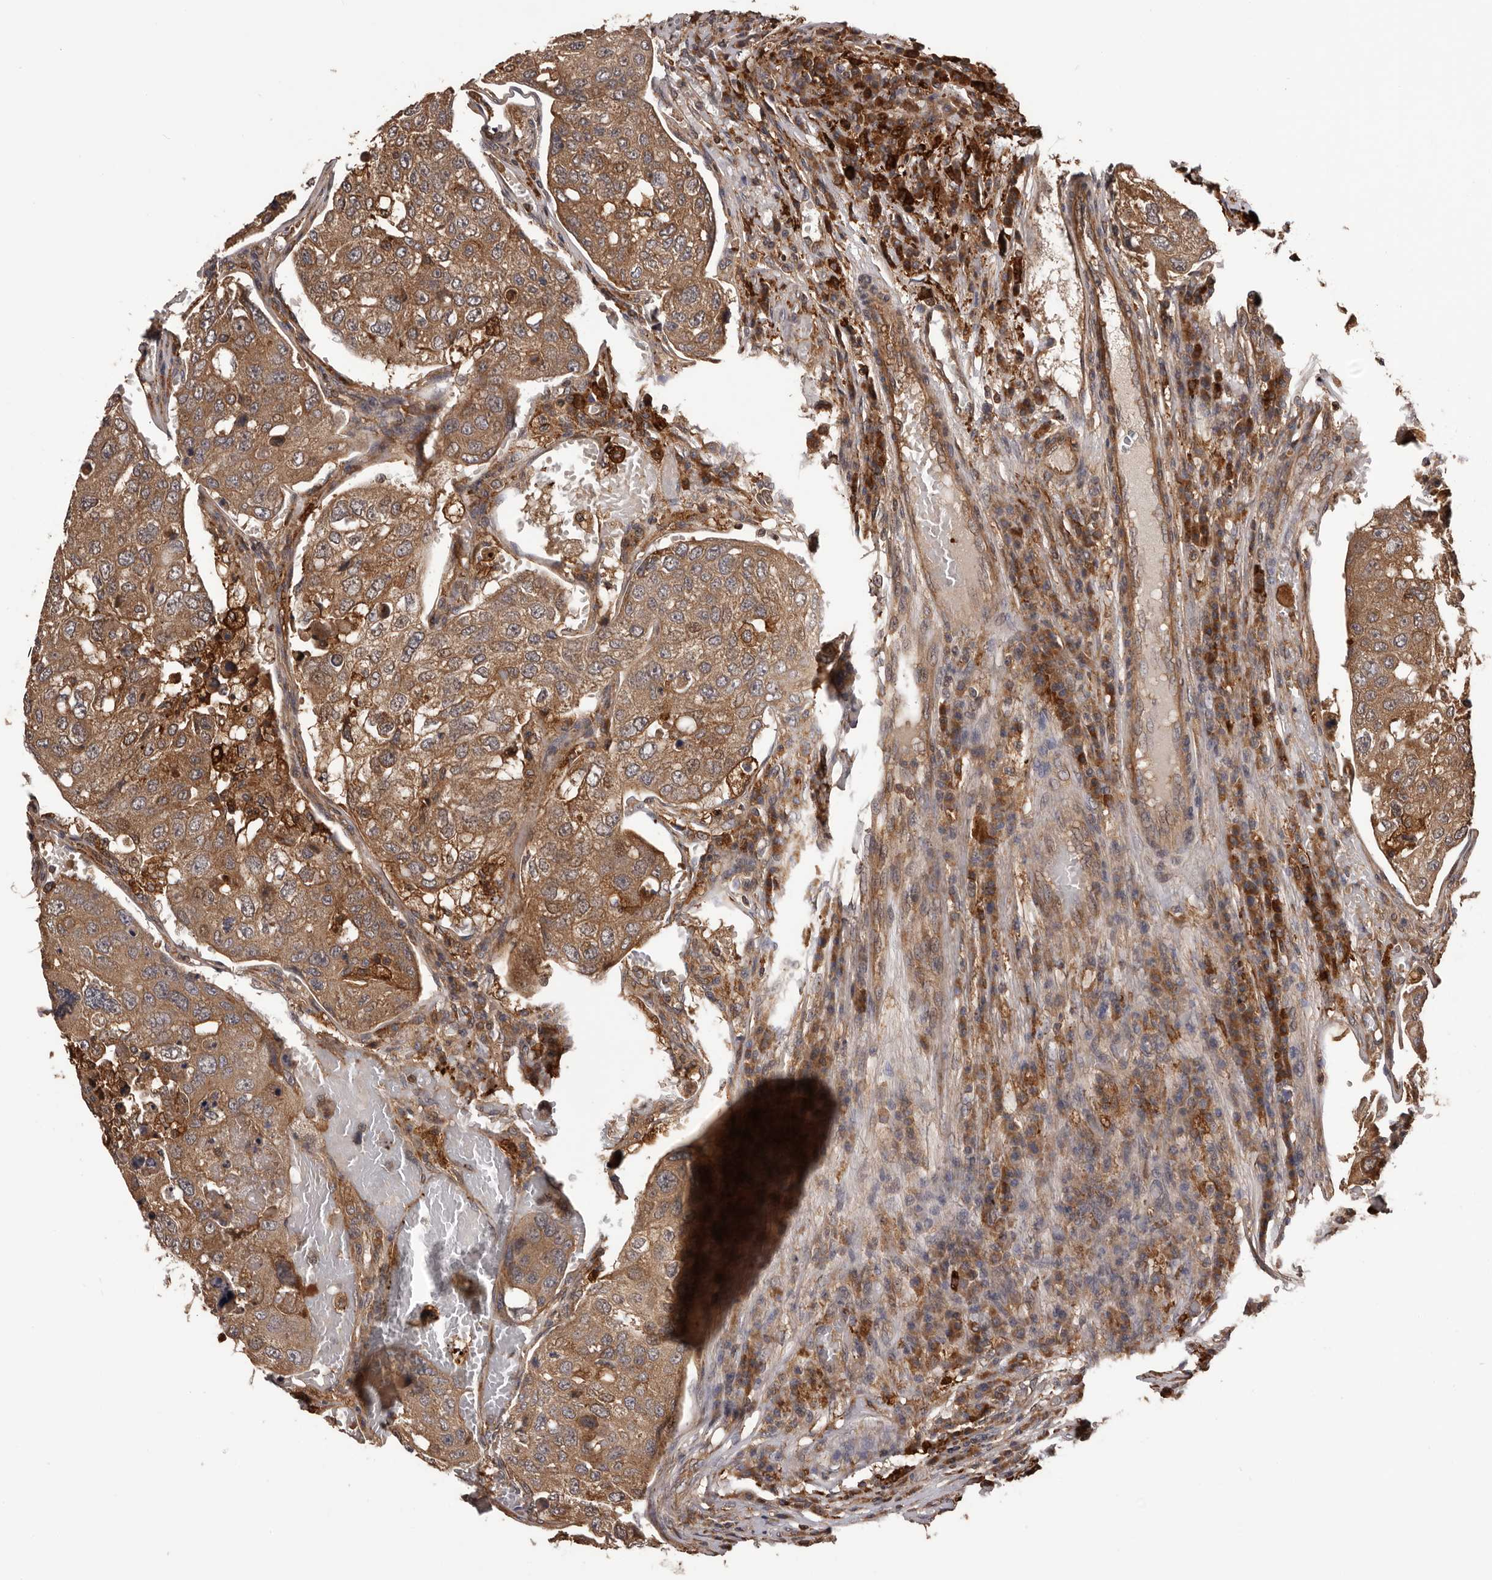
{"staining": {"intensity": "moderate", "quantity": ">75%", "location": "cytoplasmic/membranous"}, "tissue": "urothelial cancer", "cell_type": "Tumor cells", "image_type": "cancer", "snomed": [{"axis": "morphology", "description": "Urothelial carcinoma, High grade"}, {"axis": "topography", "description": "Lymph node"}, {"axis": "topography", "description": "Urinary bladder"}], "caption": "Protein staining demonstrates moderate cytoplasmic/membranous positivity in about >75% of tumor cells in high-grade urothelial carcinoma.", "gene": "ADAMTS2", "patient": {"sex": "male", "age": 51}}